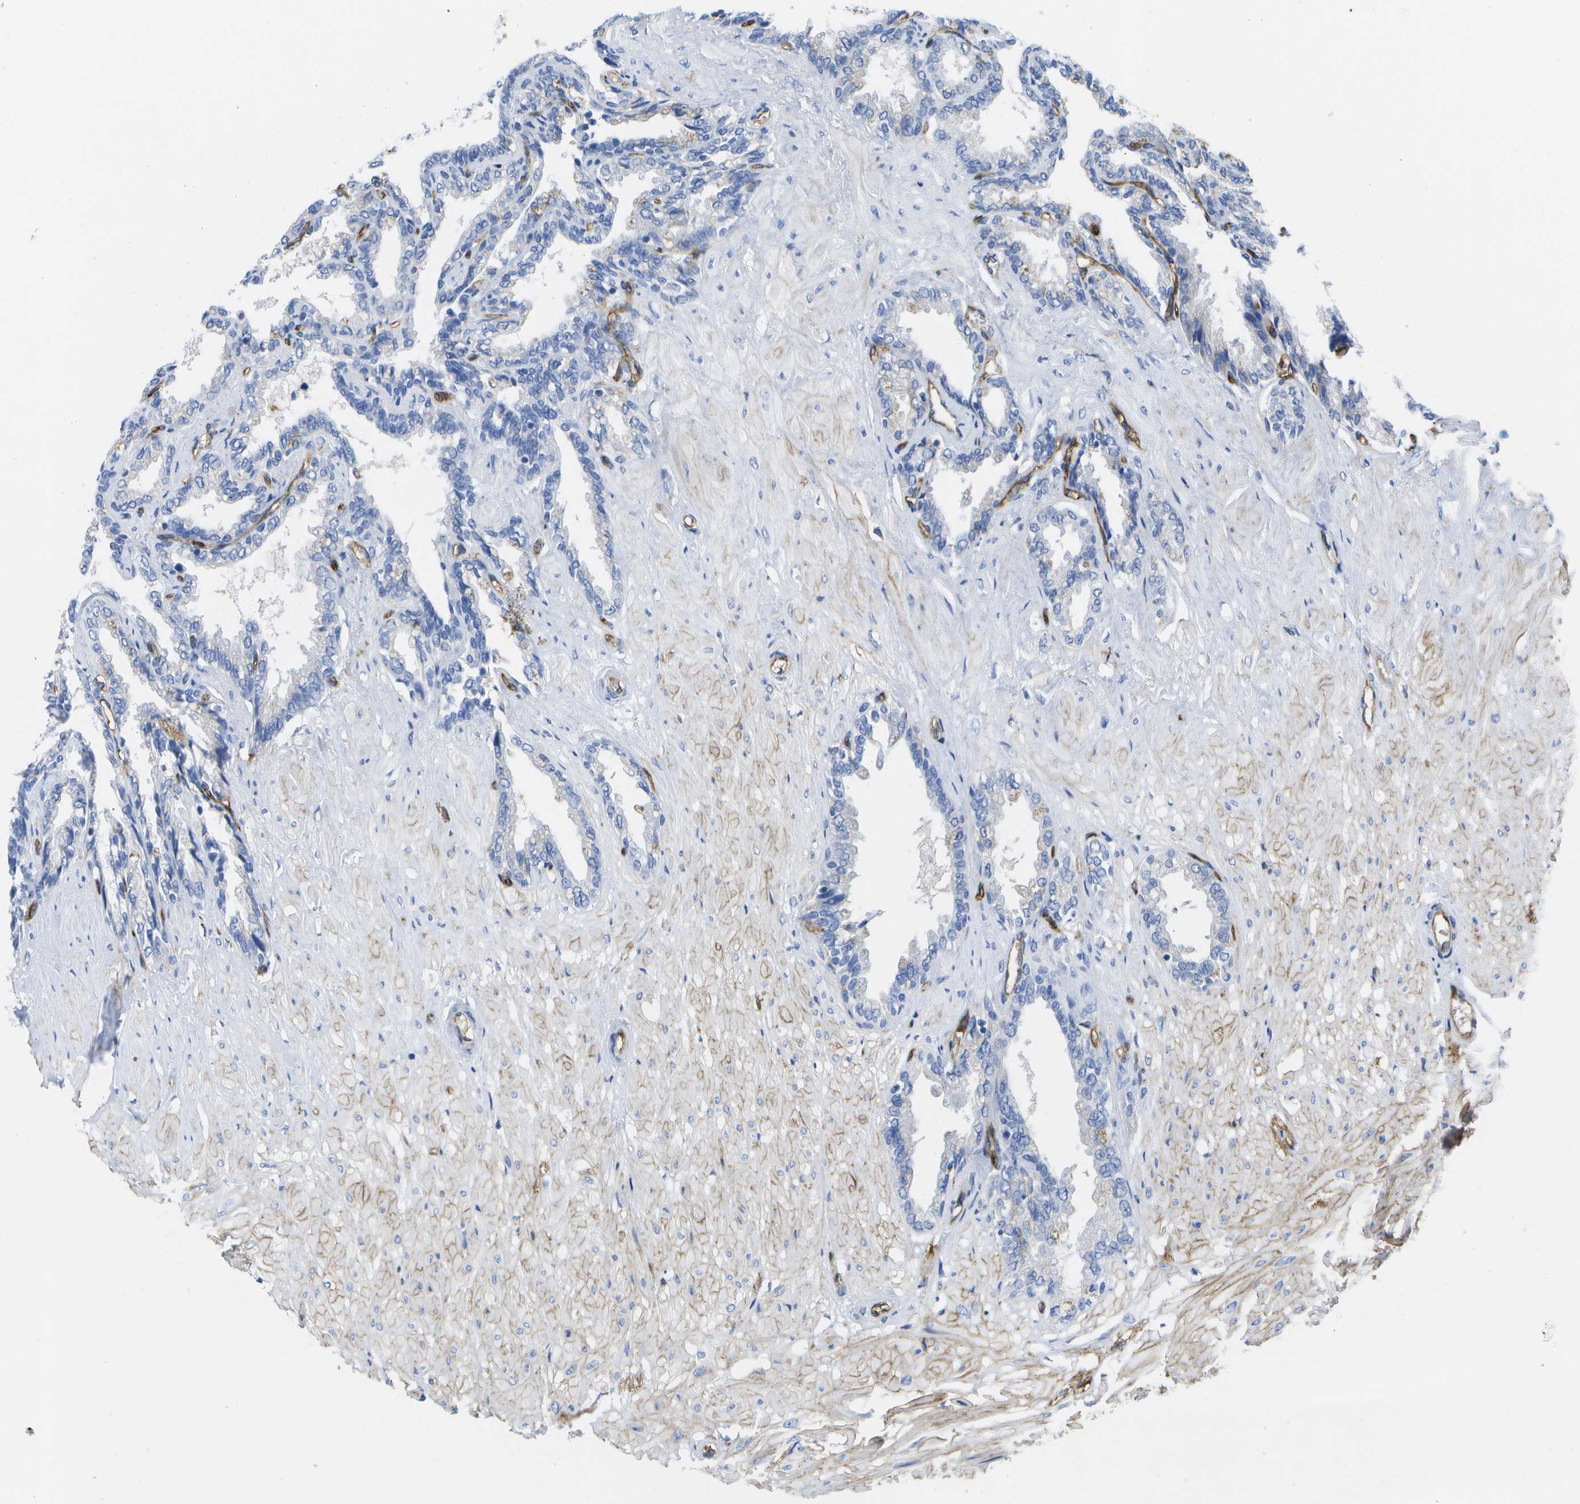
{"staining": {"intensity": "negative", "quantity": "none", "location": "none"}, "tissue": "seminal vesicle", "cell_type": "Glandular cells", "image_type": "normal", "snomed": [{"axis": "morphology", "description": "Normal tissue, NOS"}, {"axis": "topography", "description": "Seminal veicle"}], "caption": "Seminal vesicle stained for a protein using immunohistochemistry reveals no positivity glandular cells.", "gene": "DYSF", "patient": {"sex": "male", "age": 46}}